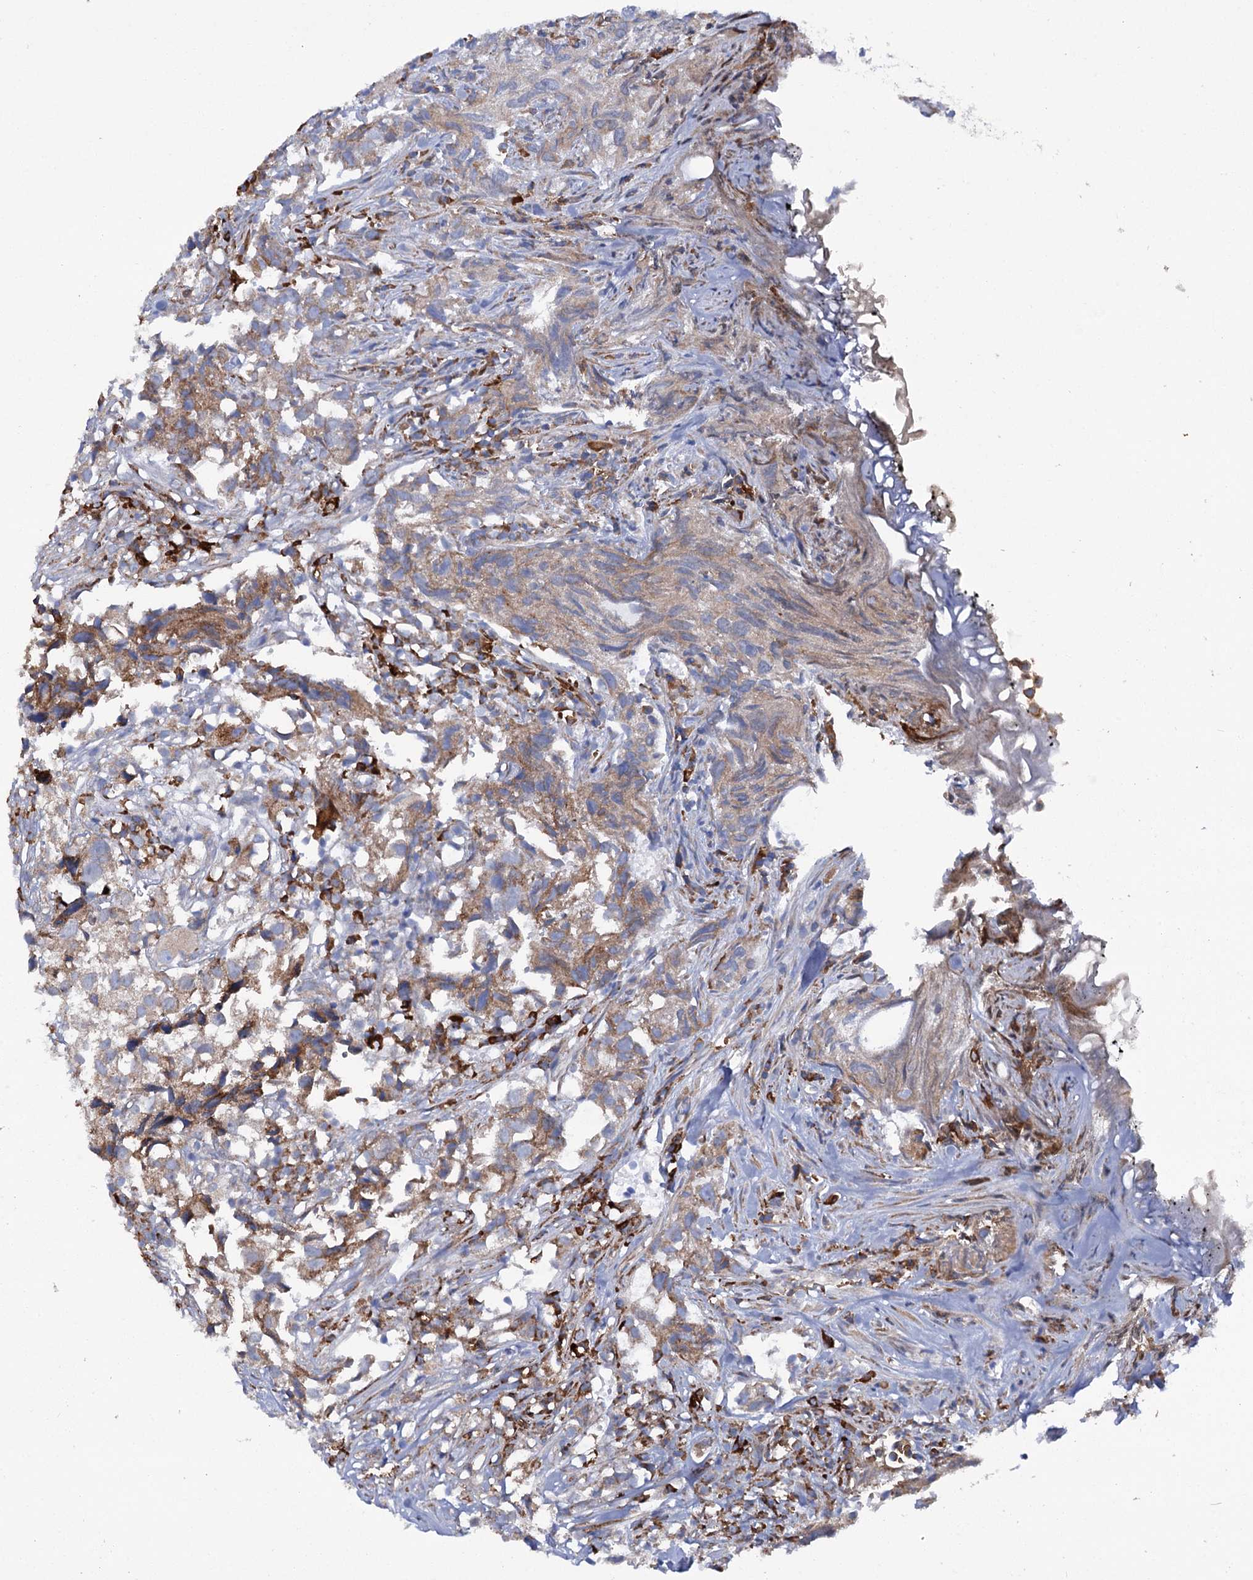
{"staining": {"intensity": "moderate", "quantity": ">75%", "location": "cytoplasmic/membranous"}, "tissue": "urothelial cancer", "cell_type": "Tumor cells", "image_type": "cancer", "snomed": [{"axis": "morphology", "description": "Urothelial carcinoma, High grade"}, {"axis": "topography", "description": "Urinary bladder"}], "caption": "This is a histology image of immunohistochemistry staining of urothelial cancer, which shows moderate expression in the cytoplasmic/membranous of tumor cells.", "gene": "SHE", "patient": {"sex": "female", "age": 75}}